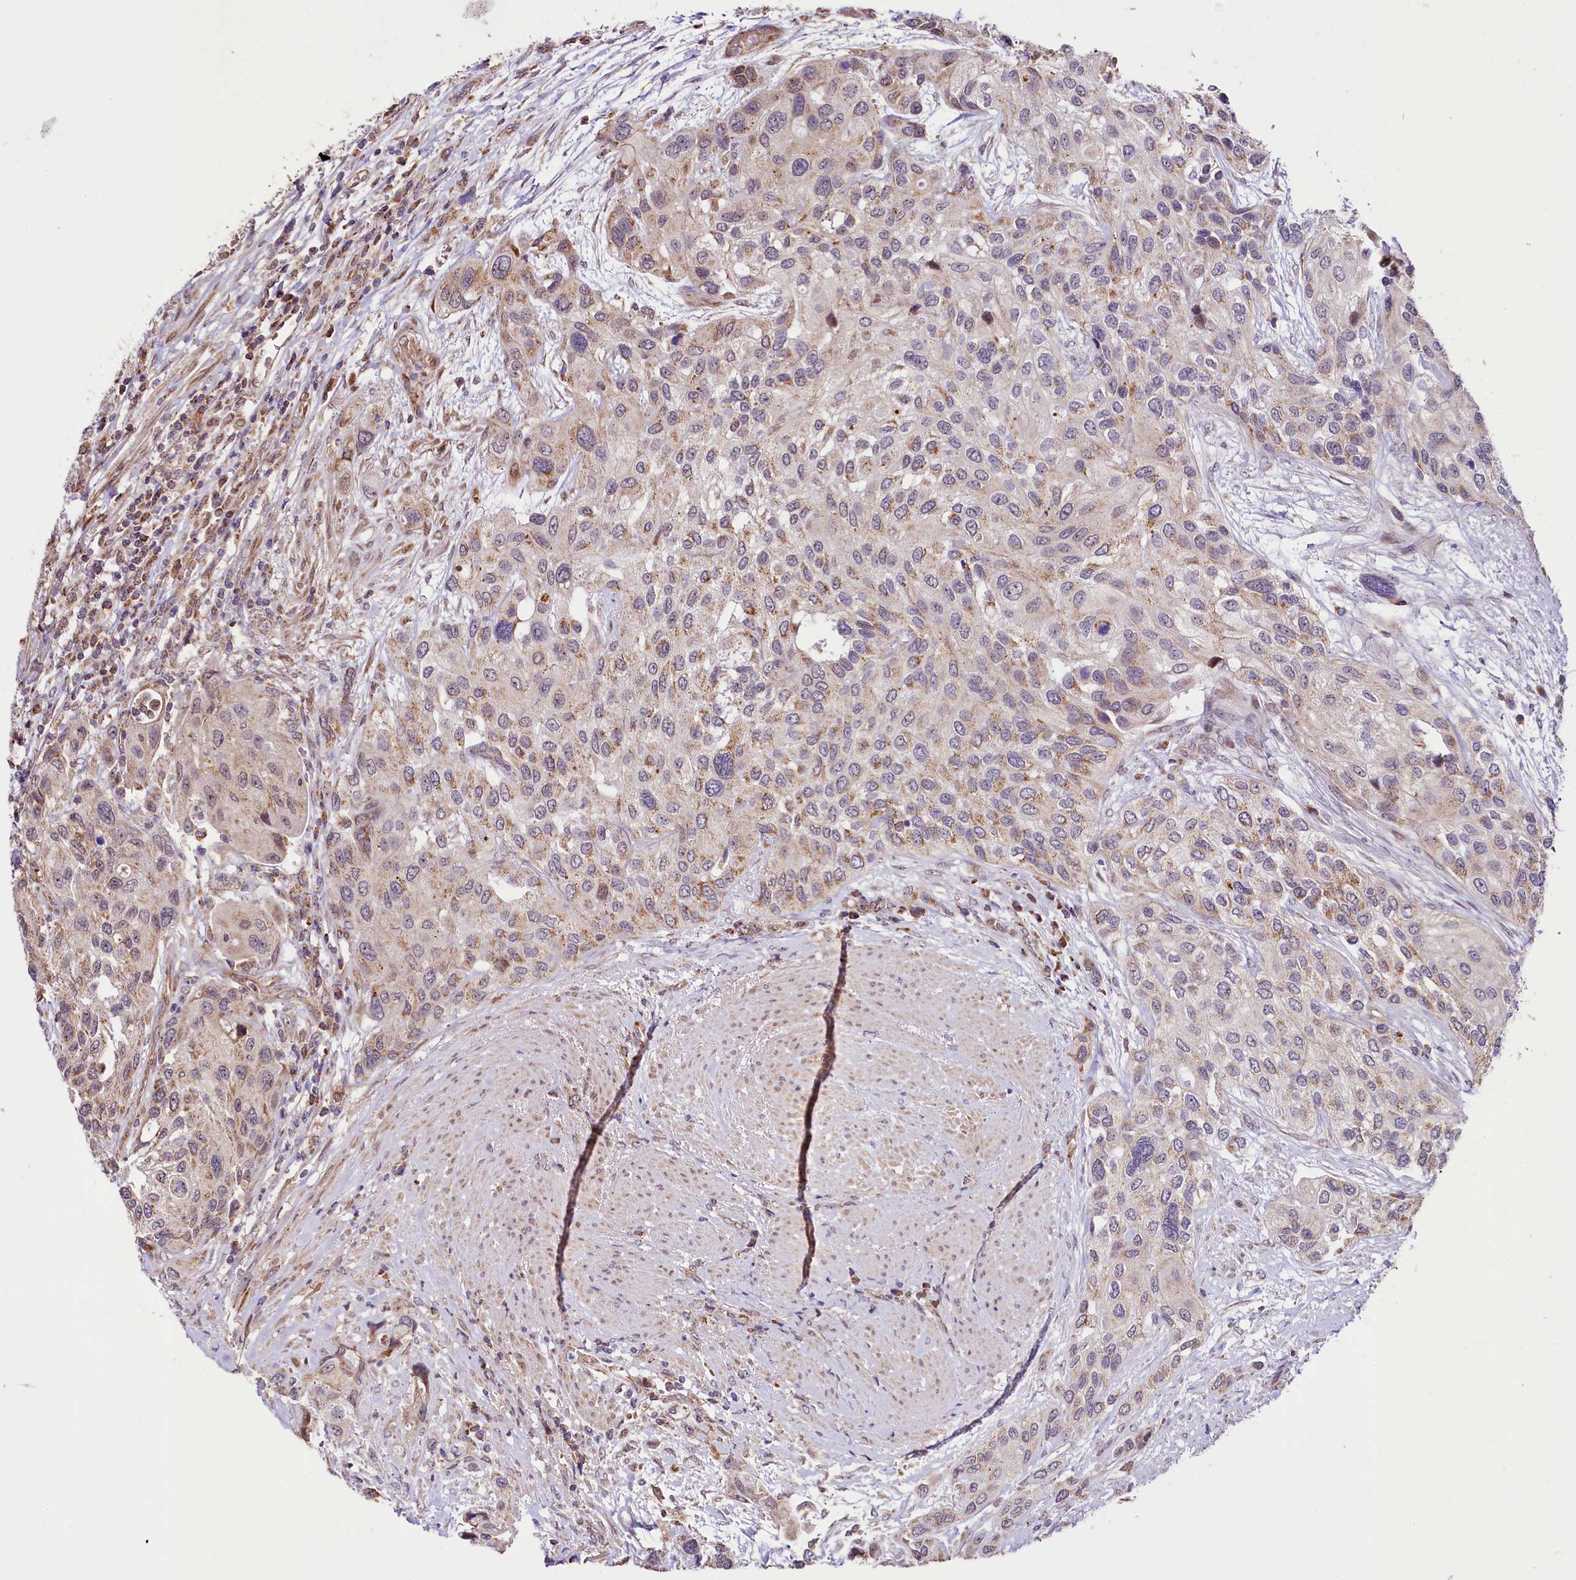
{"staining": {"intensity": "moderate", "quantity": "25%-75%", "location": "cytoplasmic/membranous"}, "tissue": "urothelial cancer", "cell_type": "Tumor cells", "image_type": "cancer", "snomed": [{"axis": "morphology", "description": "Normal tissue, NOS"}, {"axis": "morphology", "description": "Urothelial carcinoma, High grade"}, {"axis": "topography", "description": "Vascular tissue"}, {"axis": "topography", "description": "Urinary bladder"}], "caption": "Immunohistochemical staining of human urothelial cancer shows medium levels of moderate cytoplasmic/membranous protein expression in approximately 25%-75% of tumor cells. (Brightfield microscopy of DAB IHC at high magnification).", "gene": "ST7", "patient": {"sex": "female", "age": 56}}